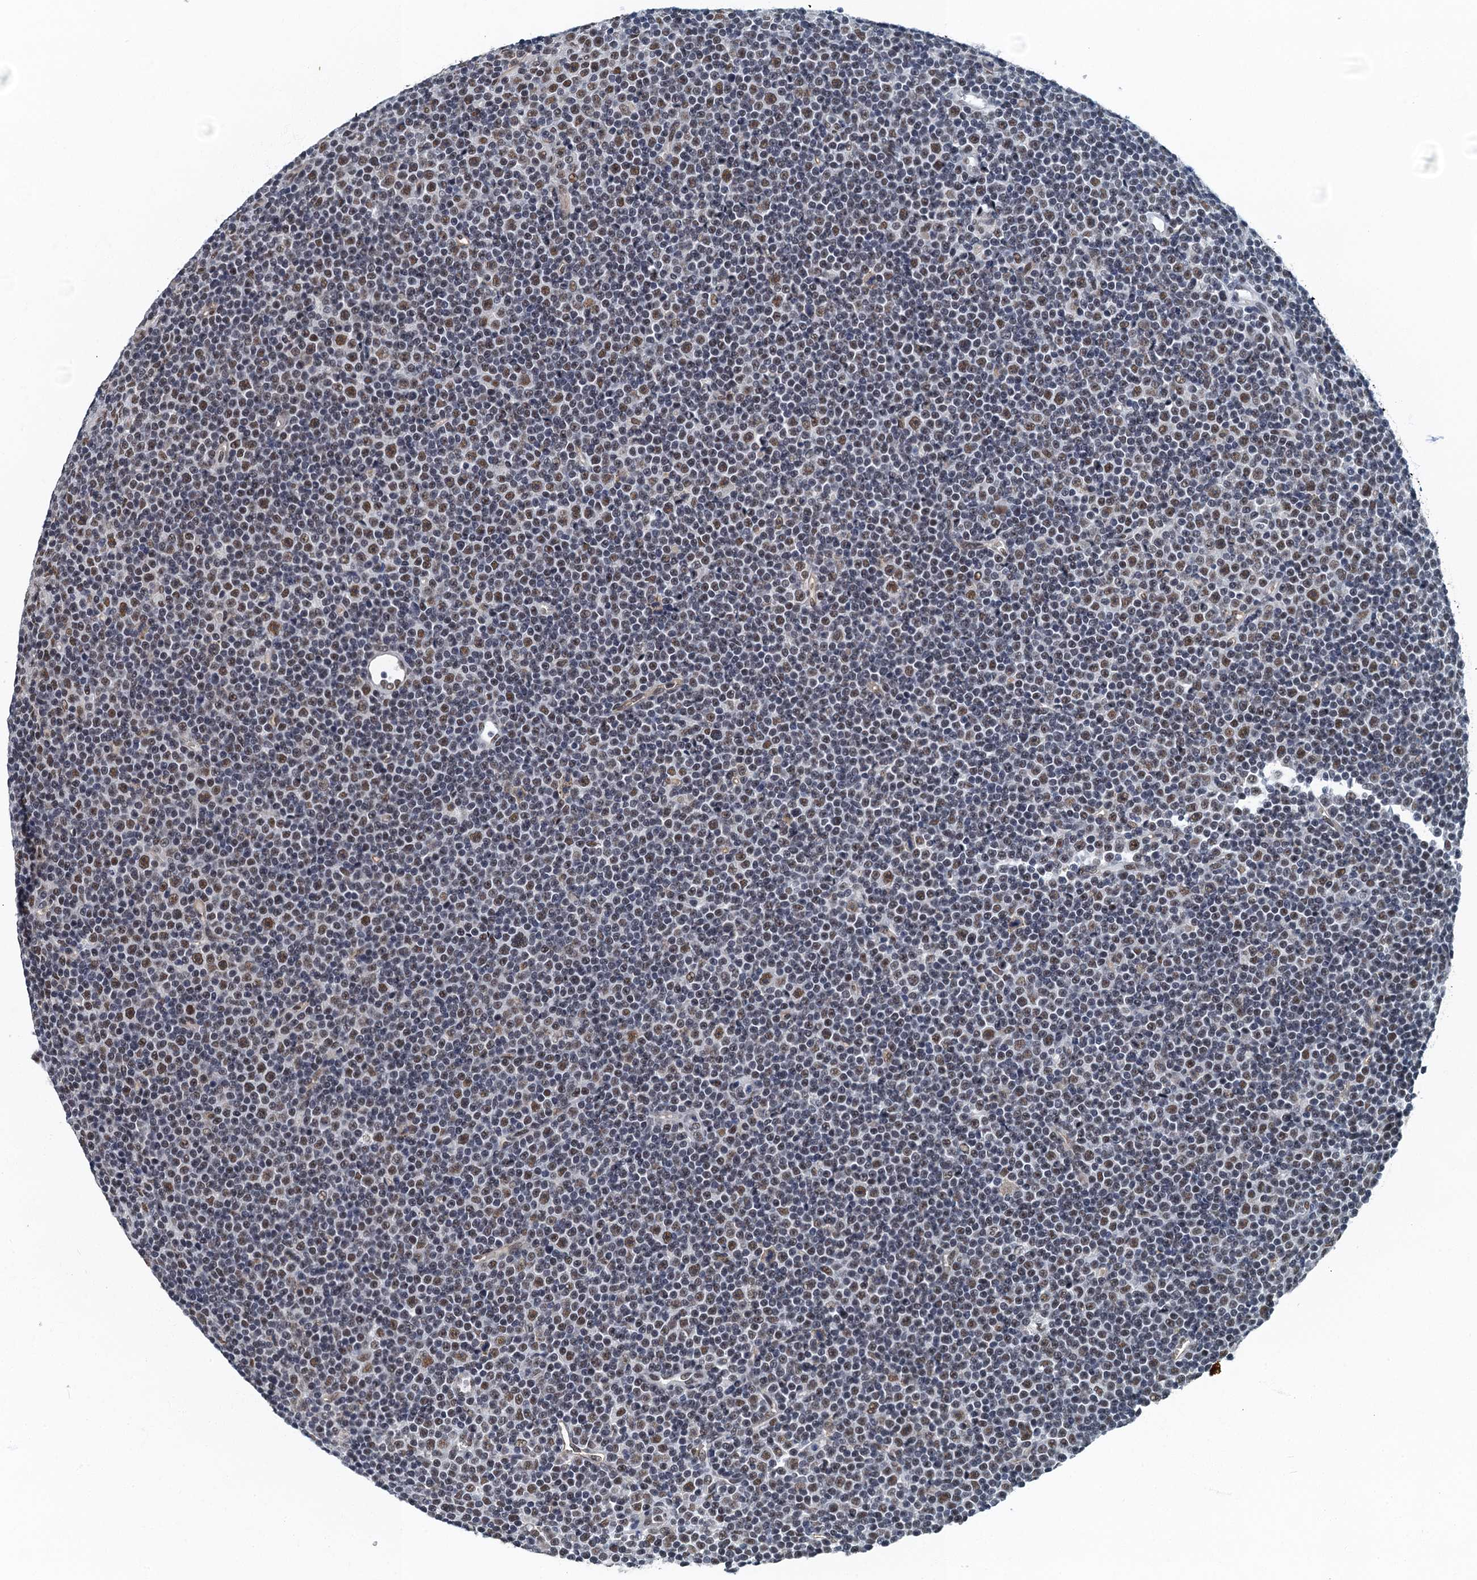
{"staining": {"intensity": "moderate", "quantity": "25%-75%", "location": "nuclear"}, "tissue": "lymphoma", "cell_type": "Tumor cells", "image_type": "cancer", "snomed": [{"axis": "morphology", "description": "Malignant lymphoma, non-Hodgkin's type, Low grade"}, {"axis": "topography", "description": "Lymph node"}], "caption": "The photomicrograph exhibits staining of lymphoma, revealing moderate nuclear protein expression (brown color) within tumor cells. (brown staining indicates protein expression, while blue staining denotes nuclei).", "gene": "GADL1", "patient": {"sex": "female", "age": 67}}